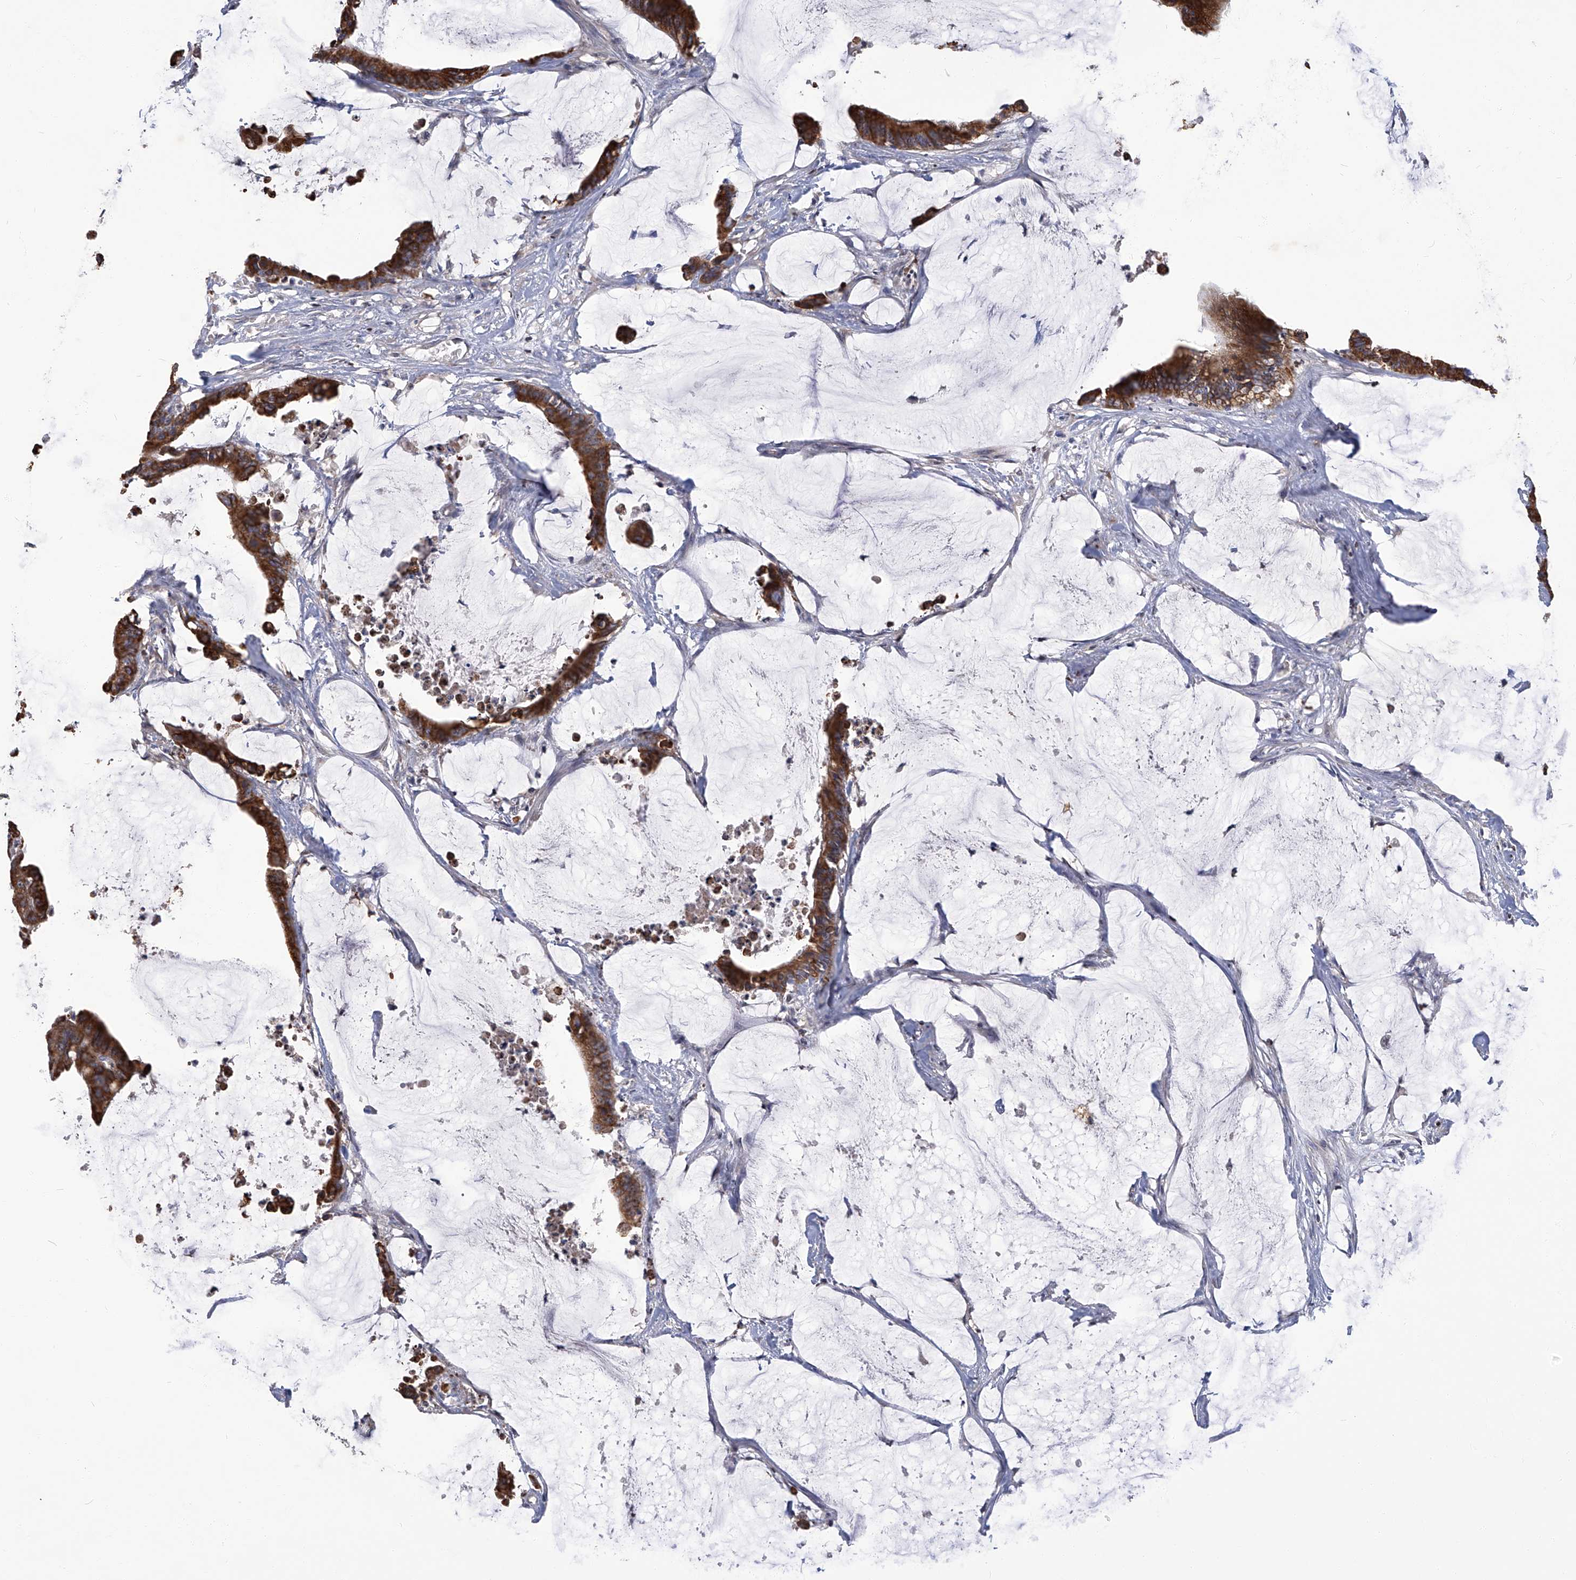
{"staining": {"intensity": "strong", "quantity": ">75%", "location": "cytoplasmic/membranous"}, "tissue": "colorectal cancer", "cell_type": "Tumor cells", "image_type": "cancer", "snomed": [{"axis": "morphology", "description": "Adenocarcinoma, NOS"}, {"axis": "topography", "description": "Rectum"}], "caption": "The immunohistochemical stain labels strong cytoplasmic/membranous expression in tumor cells of adenocarcinoma (colorectal) tissue.", "gene": "TGFBR1", "patient": {"sex": "female", "age": 66}}